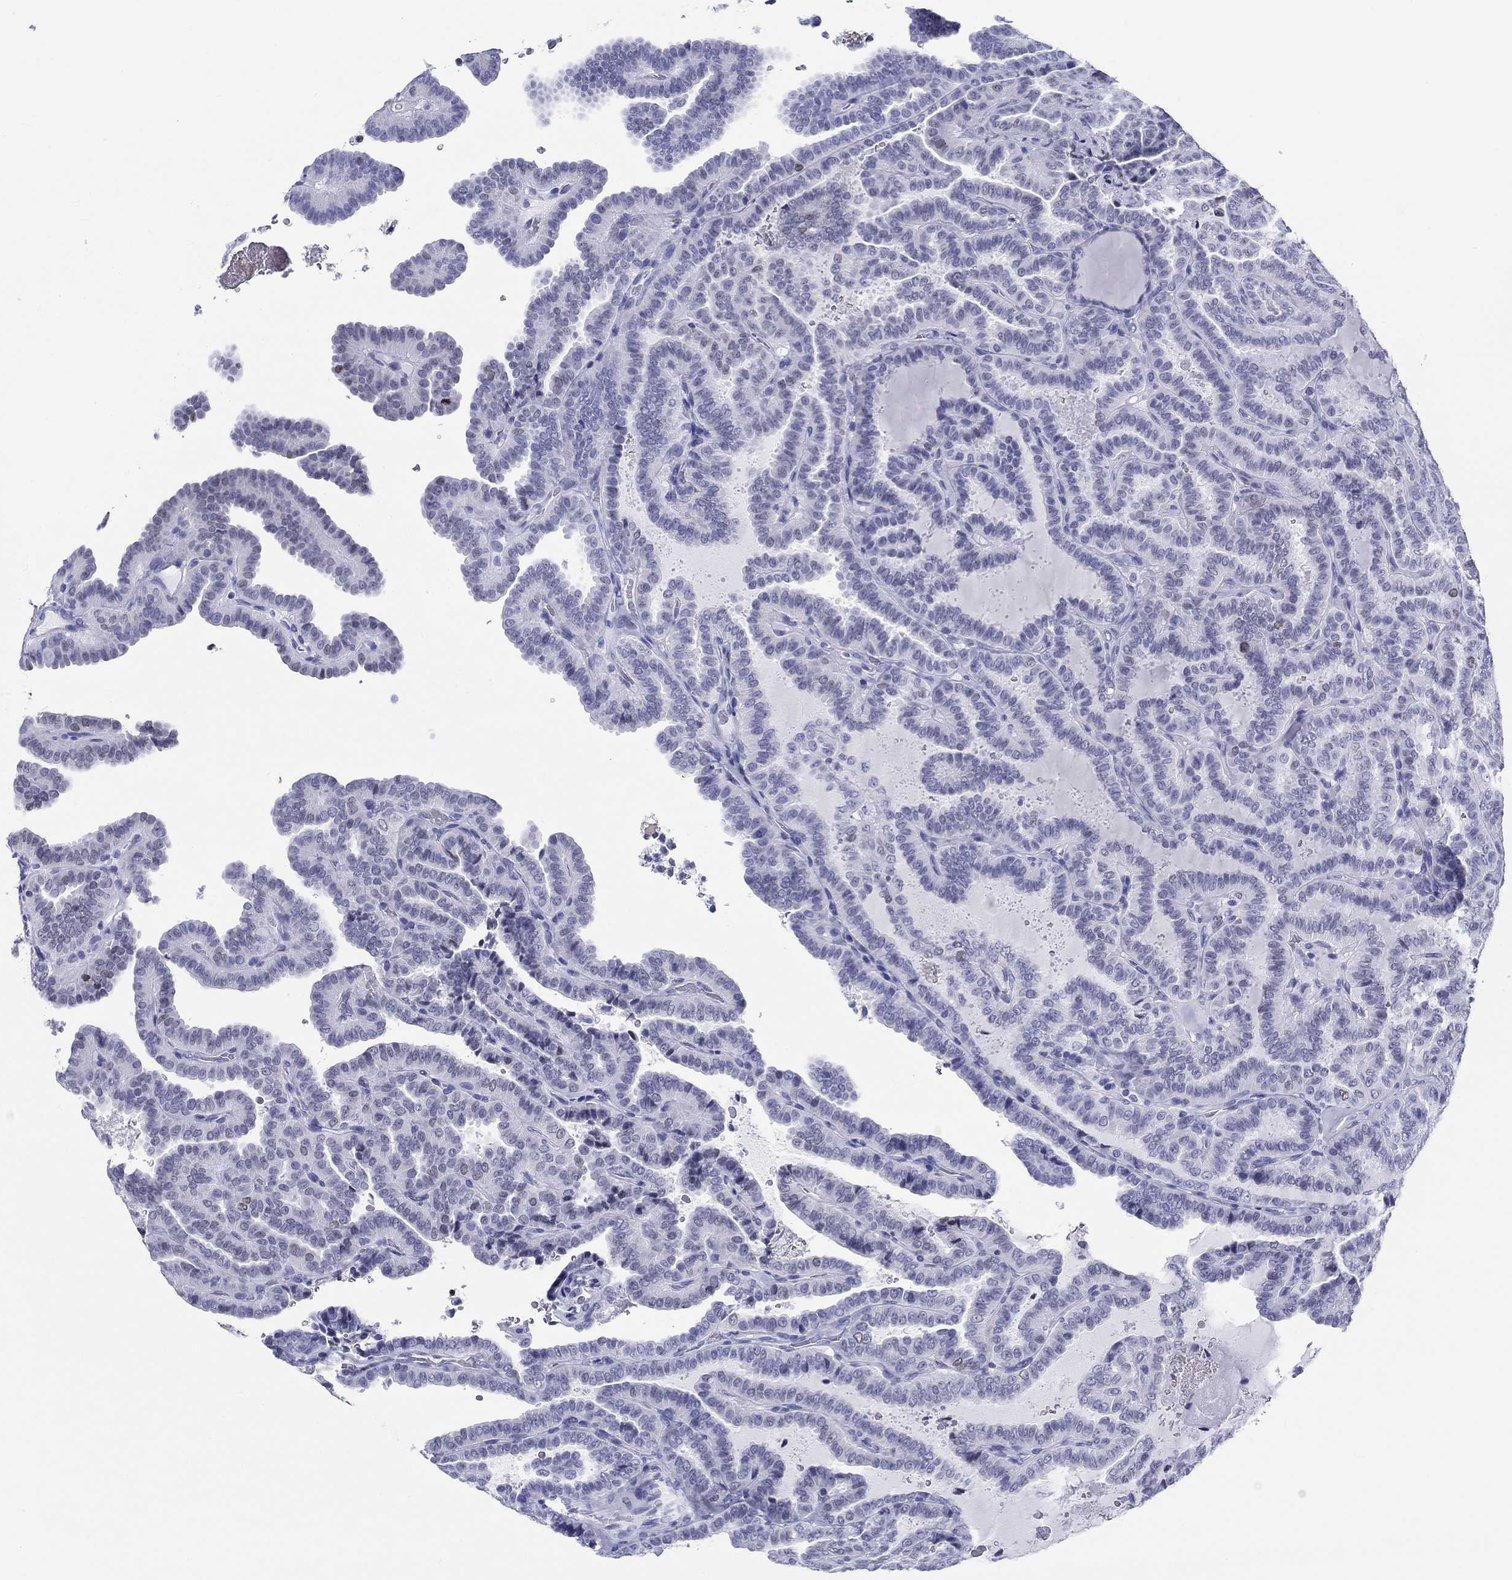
{"staining": {"intensity": "moderate", "quantity": "<25%", "location": "nuclear"}, "tissue": "thyroid cancer", "cell_type": "Tumor cells", "image_type": "cancer", "snomed": [{"axis": "morphology", "description": "Papillary adenocarcinoma, NOS"}, {"axis": "topography", "description": "Thyroid gland"}], "caption": "About <25% of tumor cells in human papillary adenocarcinoma (thyroid) display moderate nuclear protein staining as visualized by brown immunohistochemical staining.", "gene": "H1-1", "patient": {"sex": "female", "age": 39}}